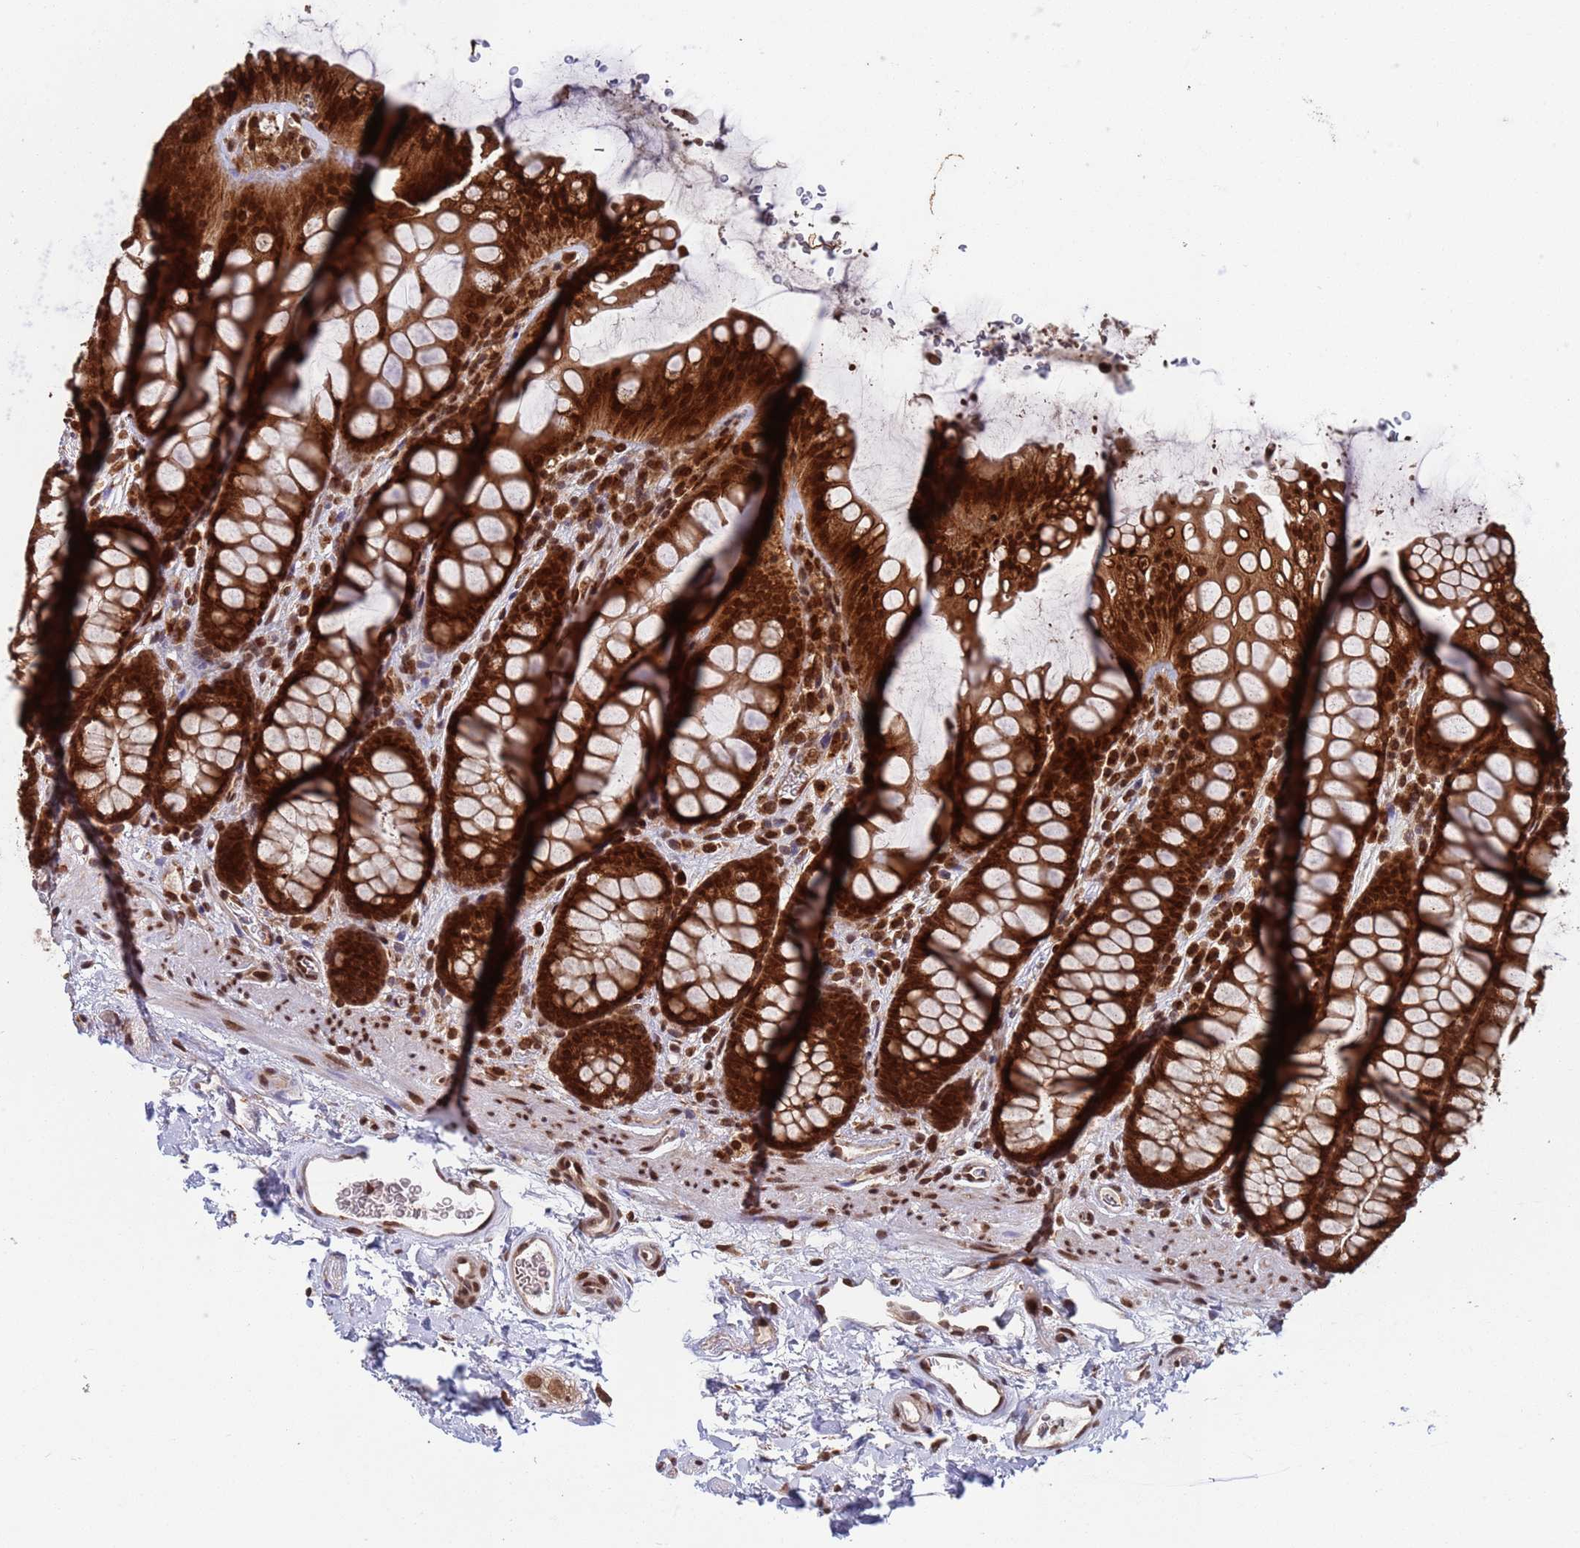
{"staining": {"intensity": "moderate", "quantity": ">75%", "location": "cytoplasmic/membranous,nuclear"}, "tissue": "colon", "cell_type": "Endothelial cells", "image_type": "normal", "snomed": [{"axis": "morphology", "description": "Normal tissue, NOS"}, {"axis": "topography", "description": "Colon"}], "caption": "Moderate cytoplasmic/membranous,nuclear expression is appreciated in about >75% of endothelial cells in benign colon.", "gene": "FUBP3", "patient": {"sex": "female", "age": 82}}